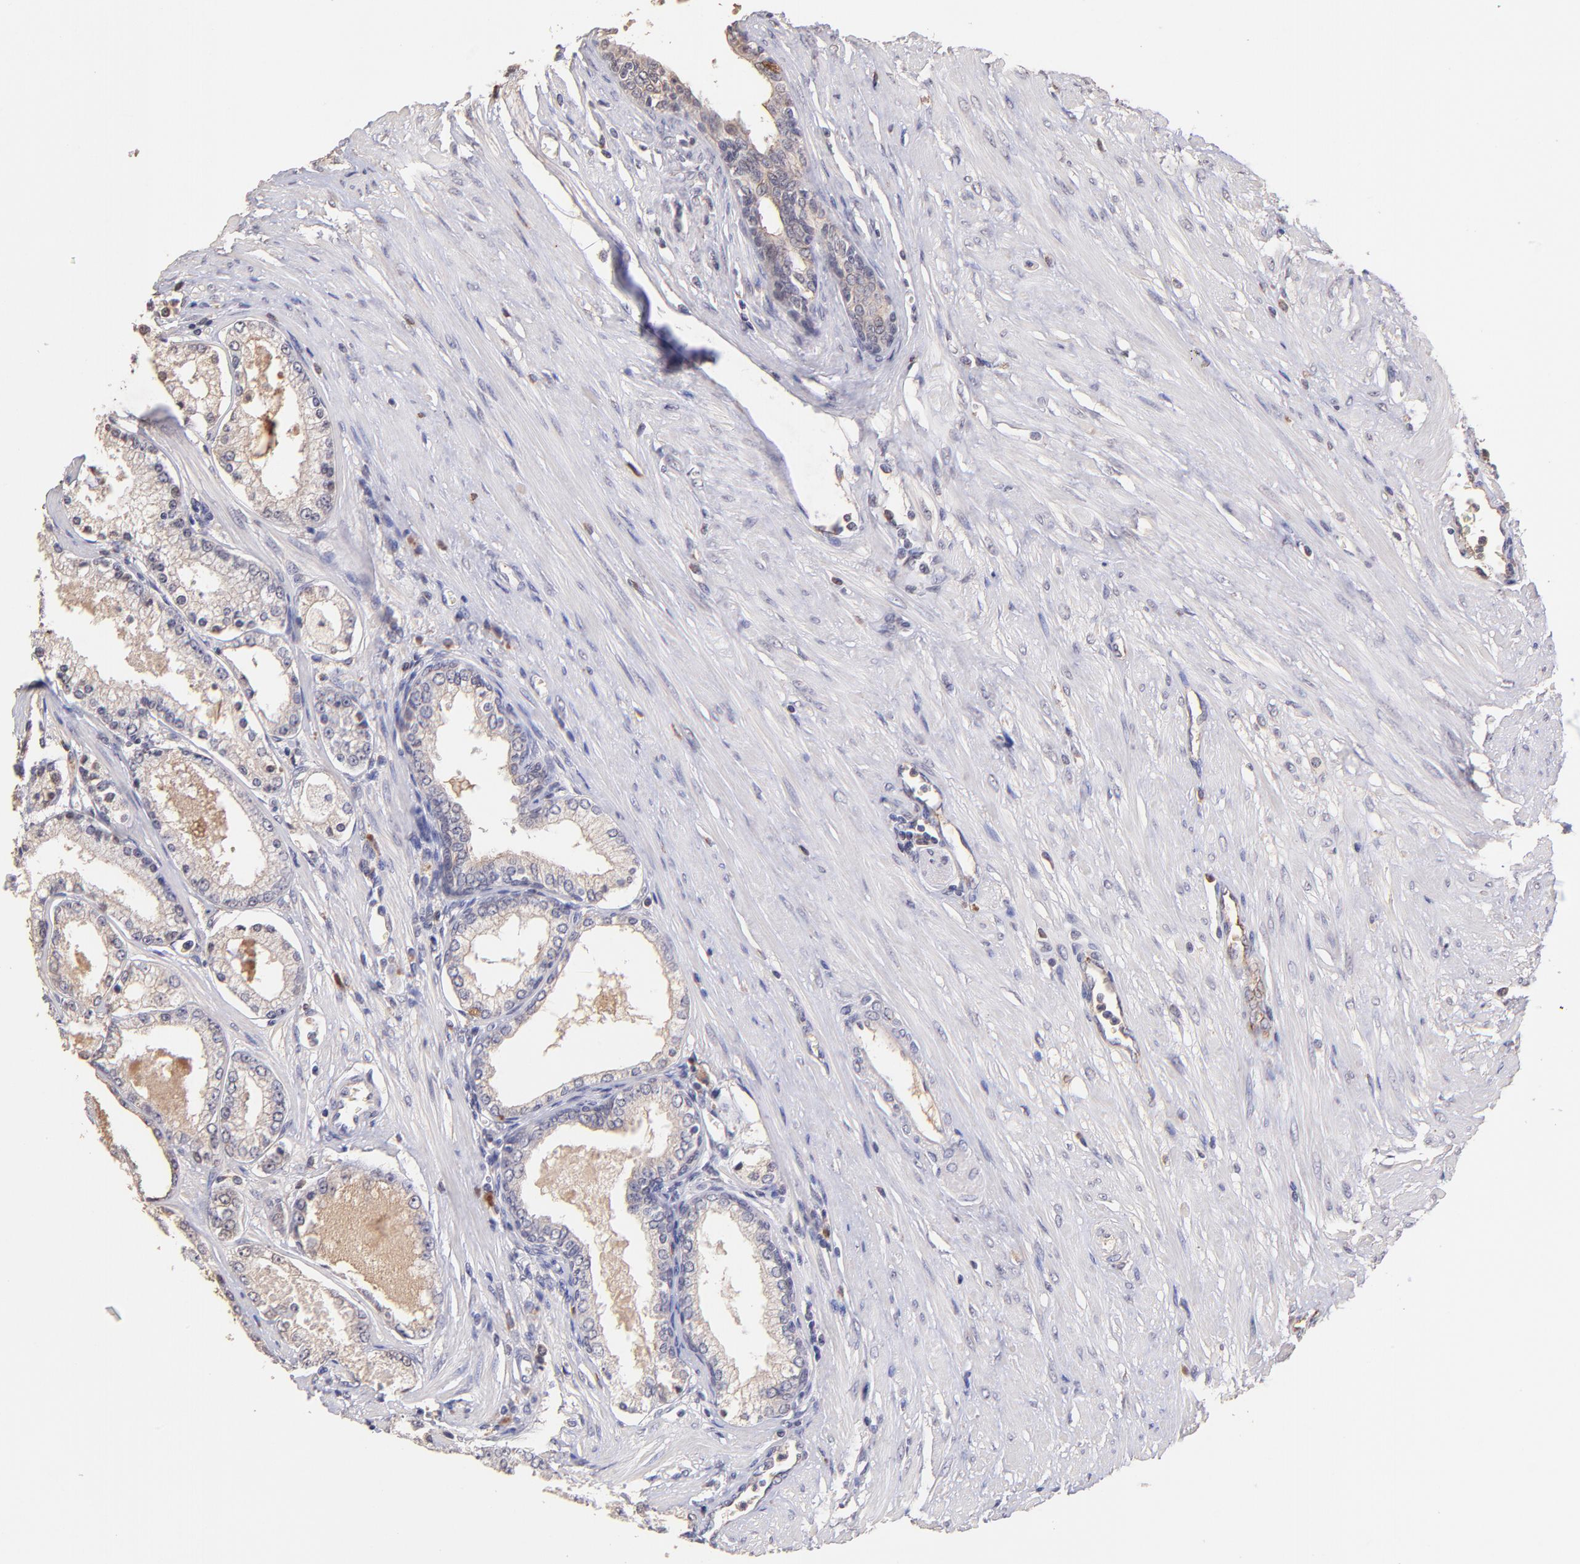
{"staining": {"intensity": "weak", "quantity": "25%-75%", "location": "cytoplasmic/membranous"}, "tissue": "prostate cancer", "cell_type": "Tumor cells", "image_type": "cancer", "snomed": [{"axis": "morphology", "description": "Adenocarcinoma, Medium grade"}, {"axis": "topography", "description": "Prostate"}], "caption": "Brown immunohistochemical staining in human prostate adenocarcinoma (medium-grade) demonstrates weak cytoplasmic/membranous positivity in about 25%-75% of tumor cells.", "gene": "RNASEL", "patient": {"sex": "male", "age": 72}}